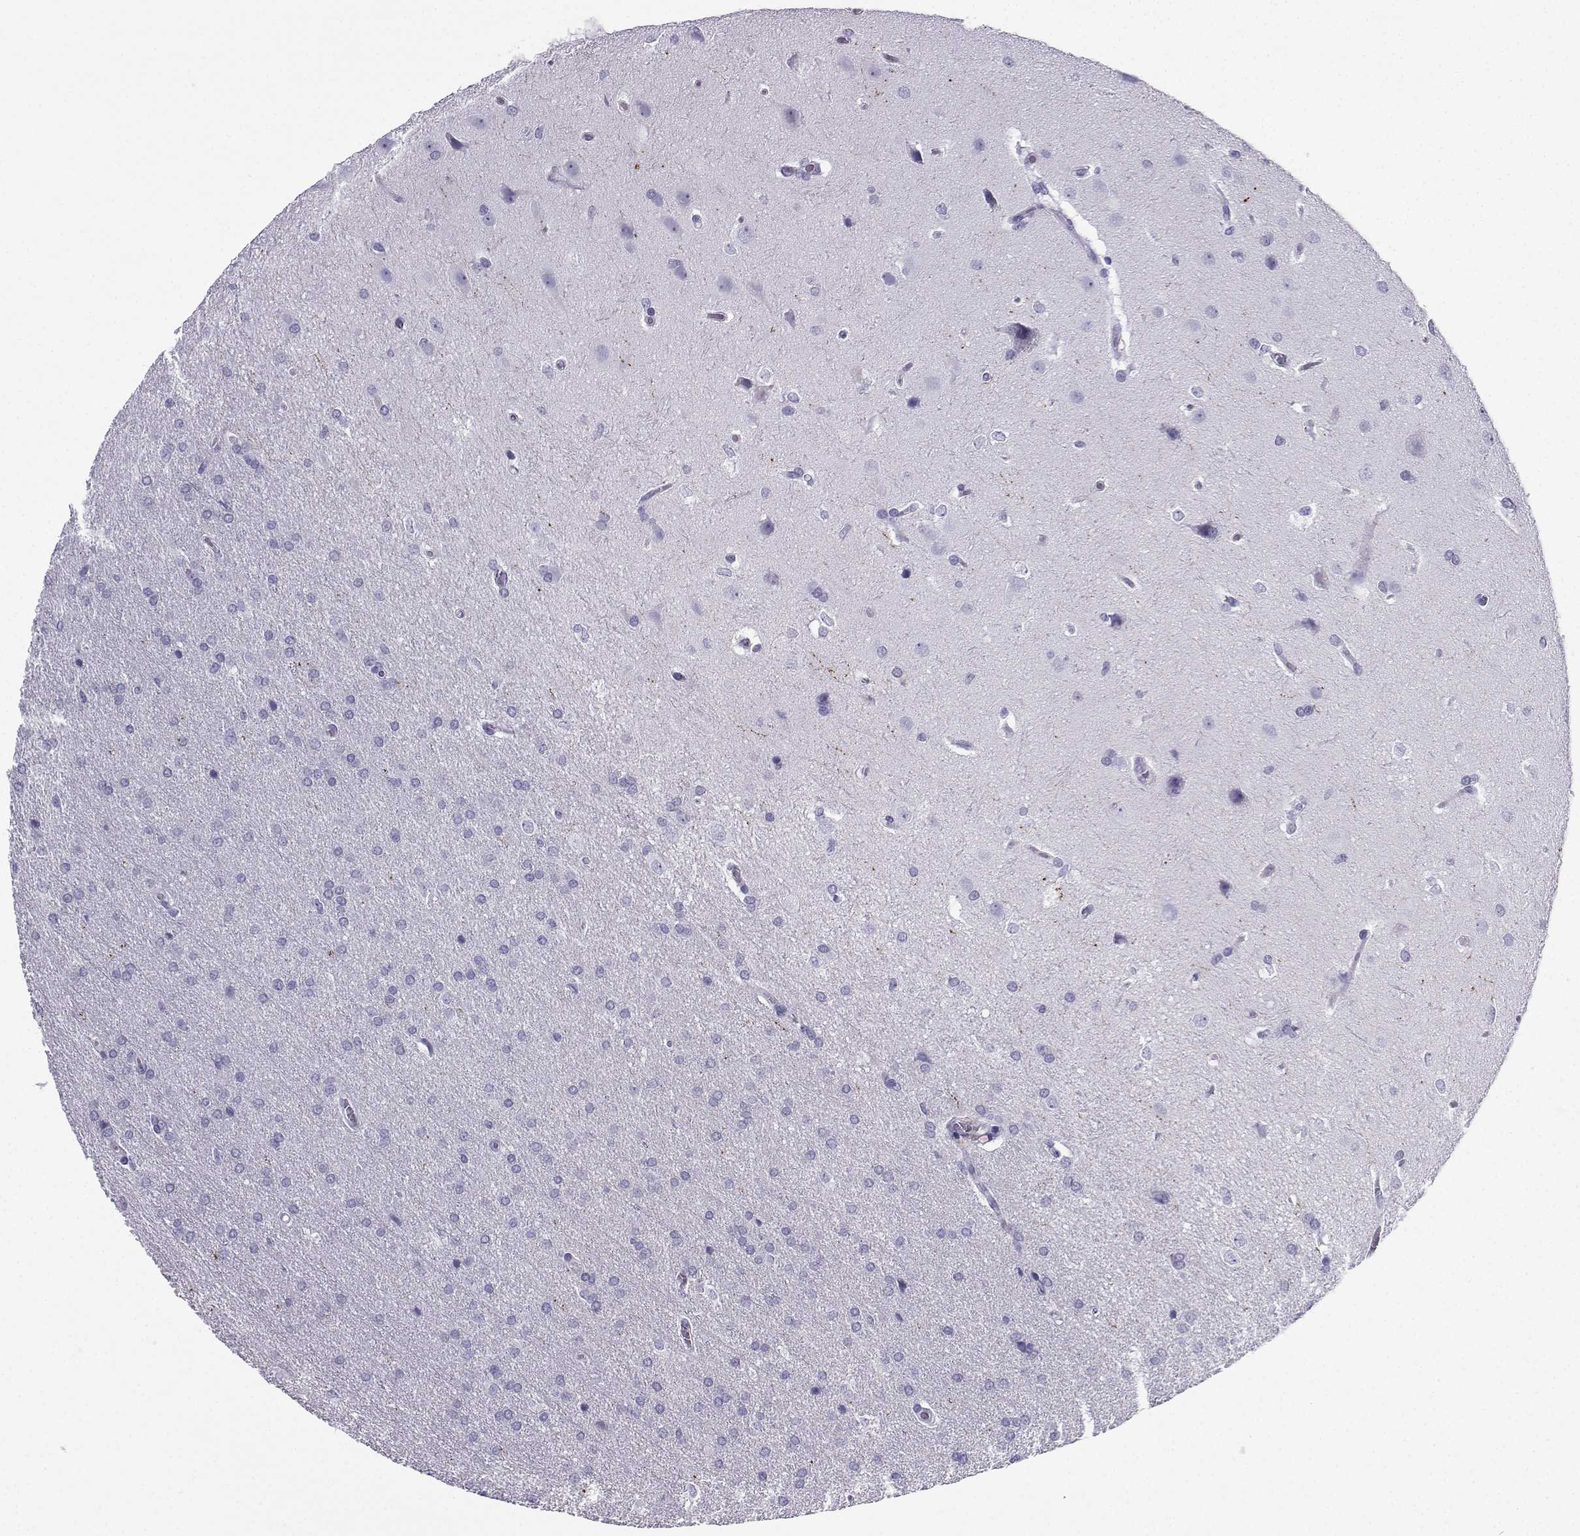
{"staining": {"intensity": "negative", "quantity": "none", "location": "none"}, "tissue": "glioma", "cell_type": "Tumor cells", "image_type": "cancer", "snomed": [{"axis": "morphology", "description": "Glioma, malignant, Low grade"}, {"axis": "topography", "description": "Brain"}], "caption": "An image of human glioma is negative for staining in tumor cells. The staining was performed using DAB (3,3'-diaminobenzidine) to visualize the protein expression in brown, while the nuclei were stained in blue with hematoxylin (Magnification: 20x).", "gene": "SLC18A2", "patient": {"sex": "female", "age": 32}}